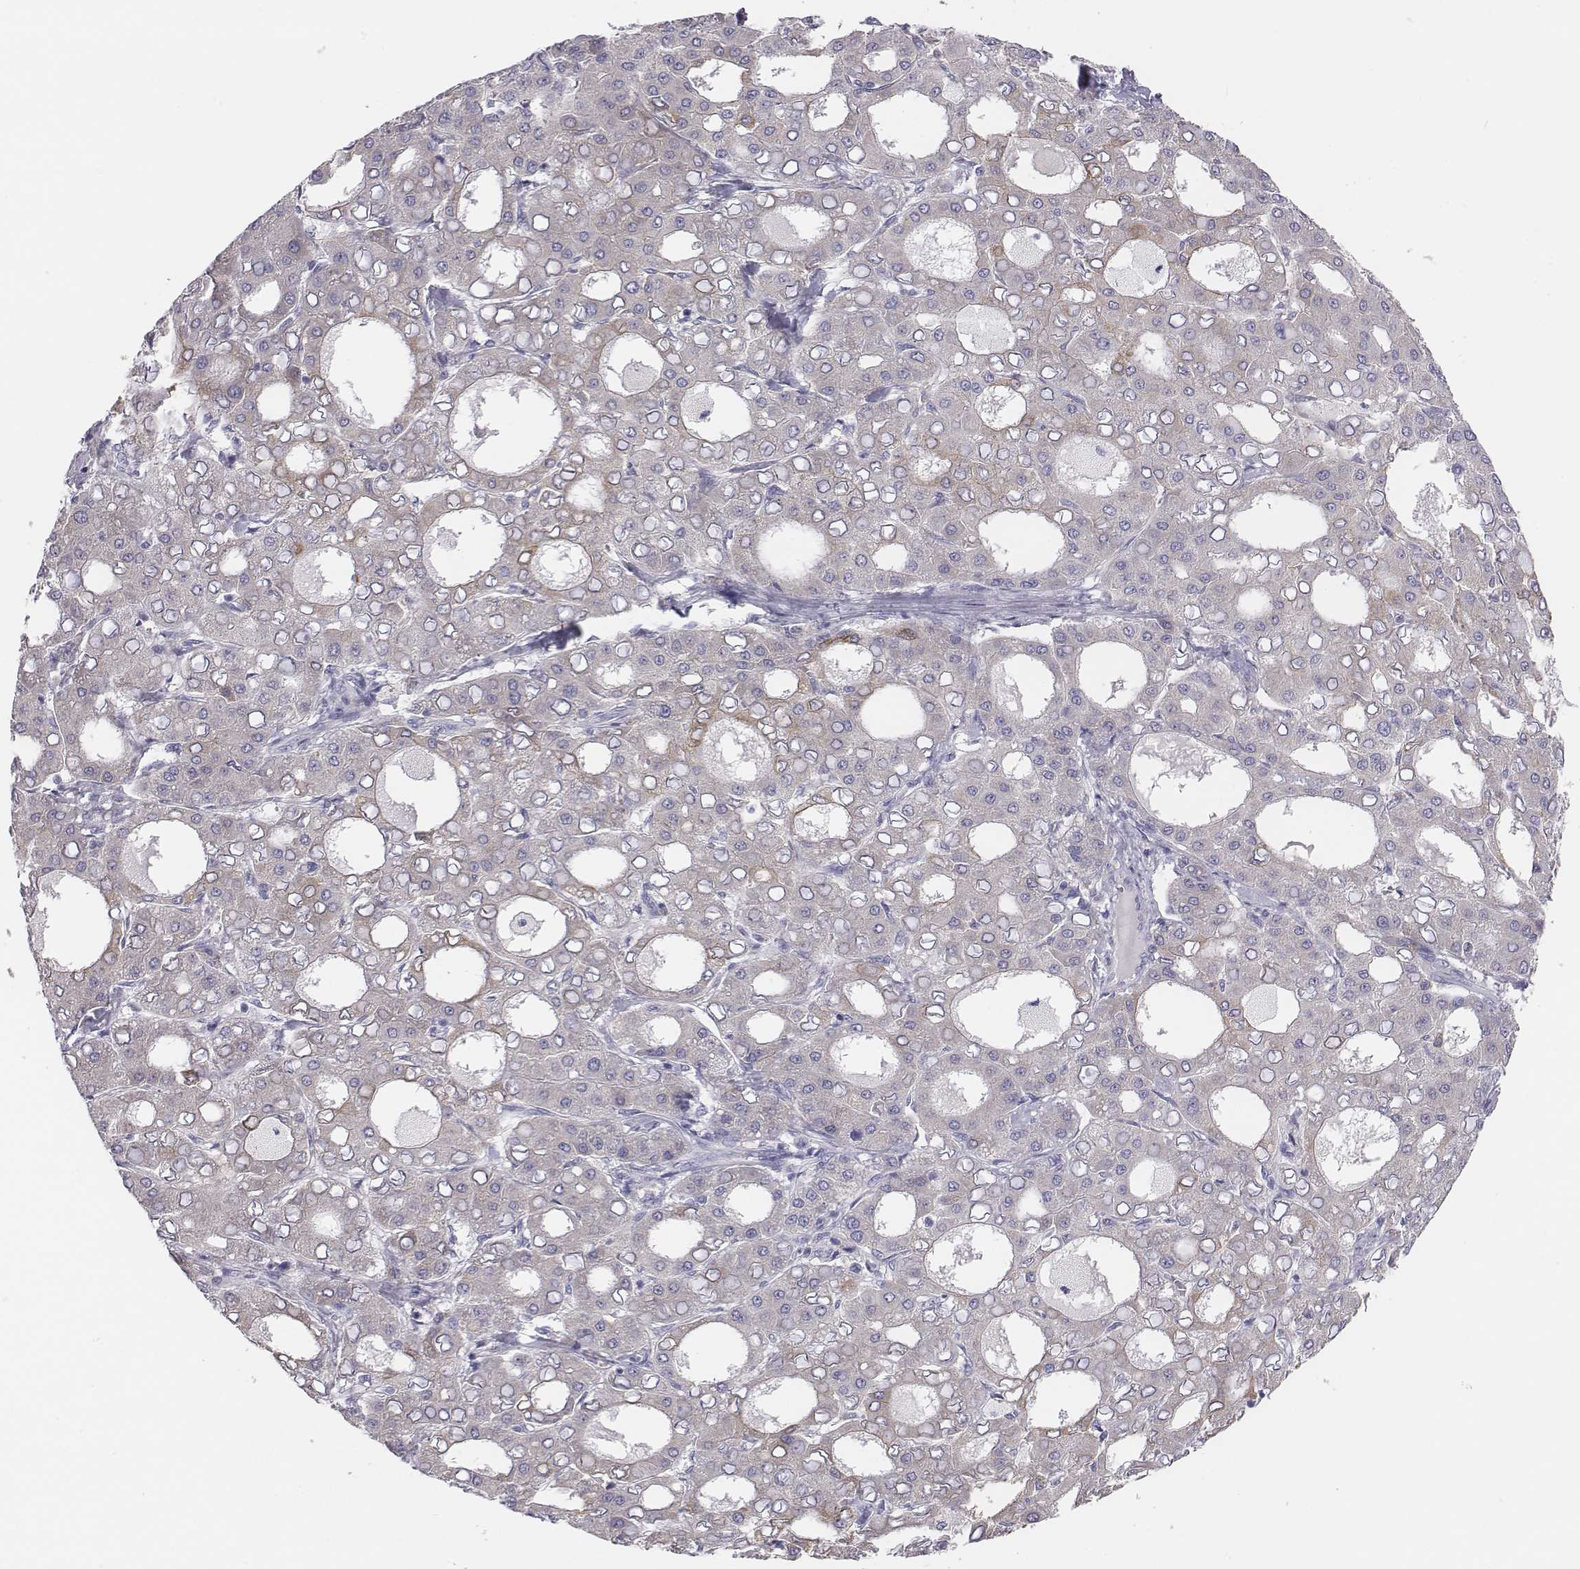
{"staining": {"intensity": "negative", "quantity": "none", "location": "none"}, "tissue": "liver cancer", "cell_type": "Tumor cells", "image_type": "cancer", "snomed": [{"axis": "morphology", "description": "Carcinoma, Hepatocellular, NOS"}, {"axis": "topography", "description": "Liver"}], "caption": "Tumor cells are negative for brown protein staining in liver hepatocellular carcinoma.", "gene": "CHST14", "patient": {"sex": "male", "age": 65}}